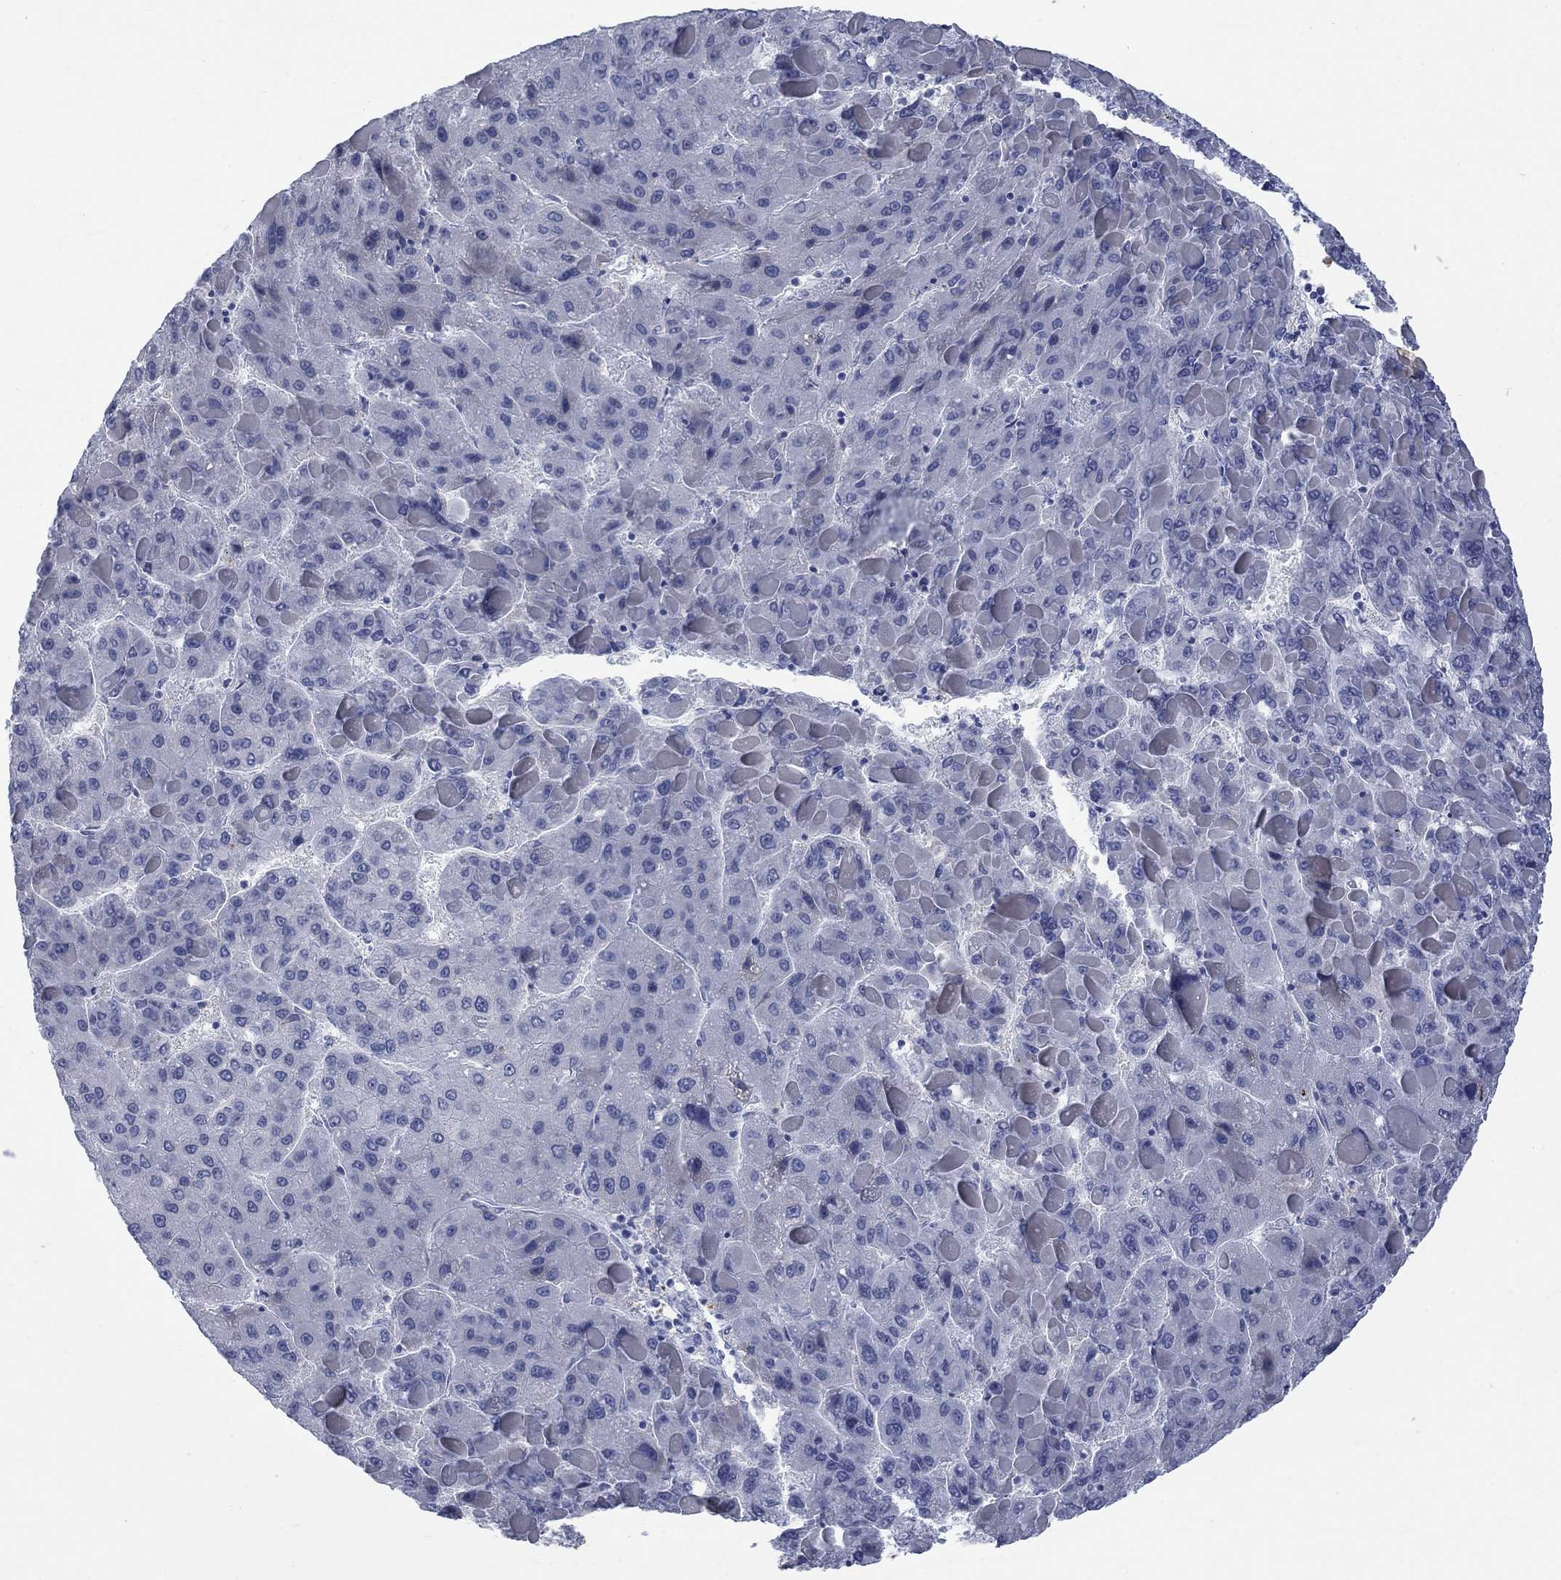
{"staining": {"intensity": "negative", "quantity": "none", "location": "none"}, "tissue": "liver cancer", "cell_type": "Tumor cells", "image_type": "cancer", "snomed": [{"axis": "morphology", "description": "Carcinoma, Hepatocellular, NOS"}, {"axis": "topography", "description": "Liver"}], "caption": "A high-resolution image shows IHC staining of liver cancer, which demonstrates no significant staining in tumor cells.", "gene": "RFTN2", "patient": {"sex": "female", "age": 82}}